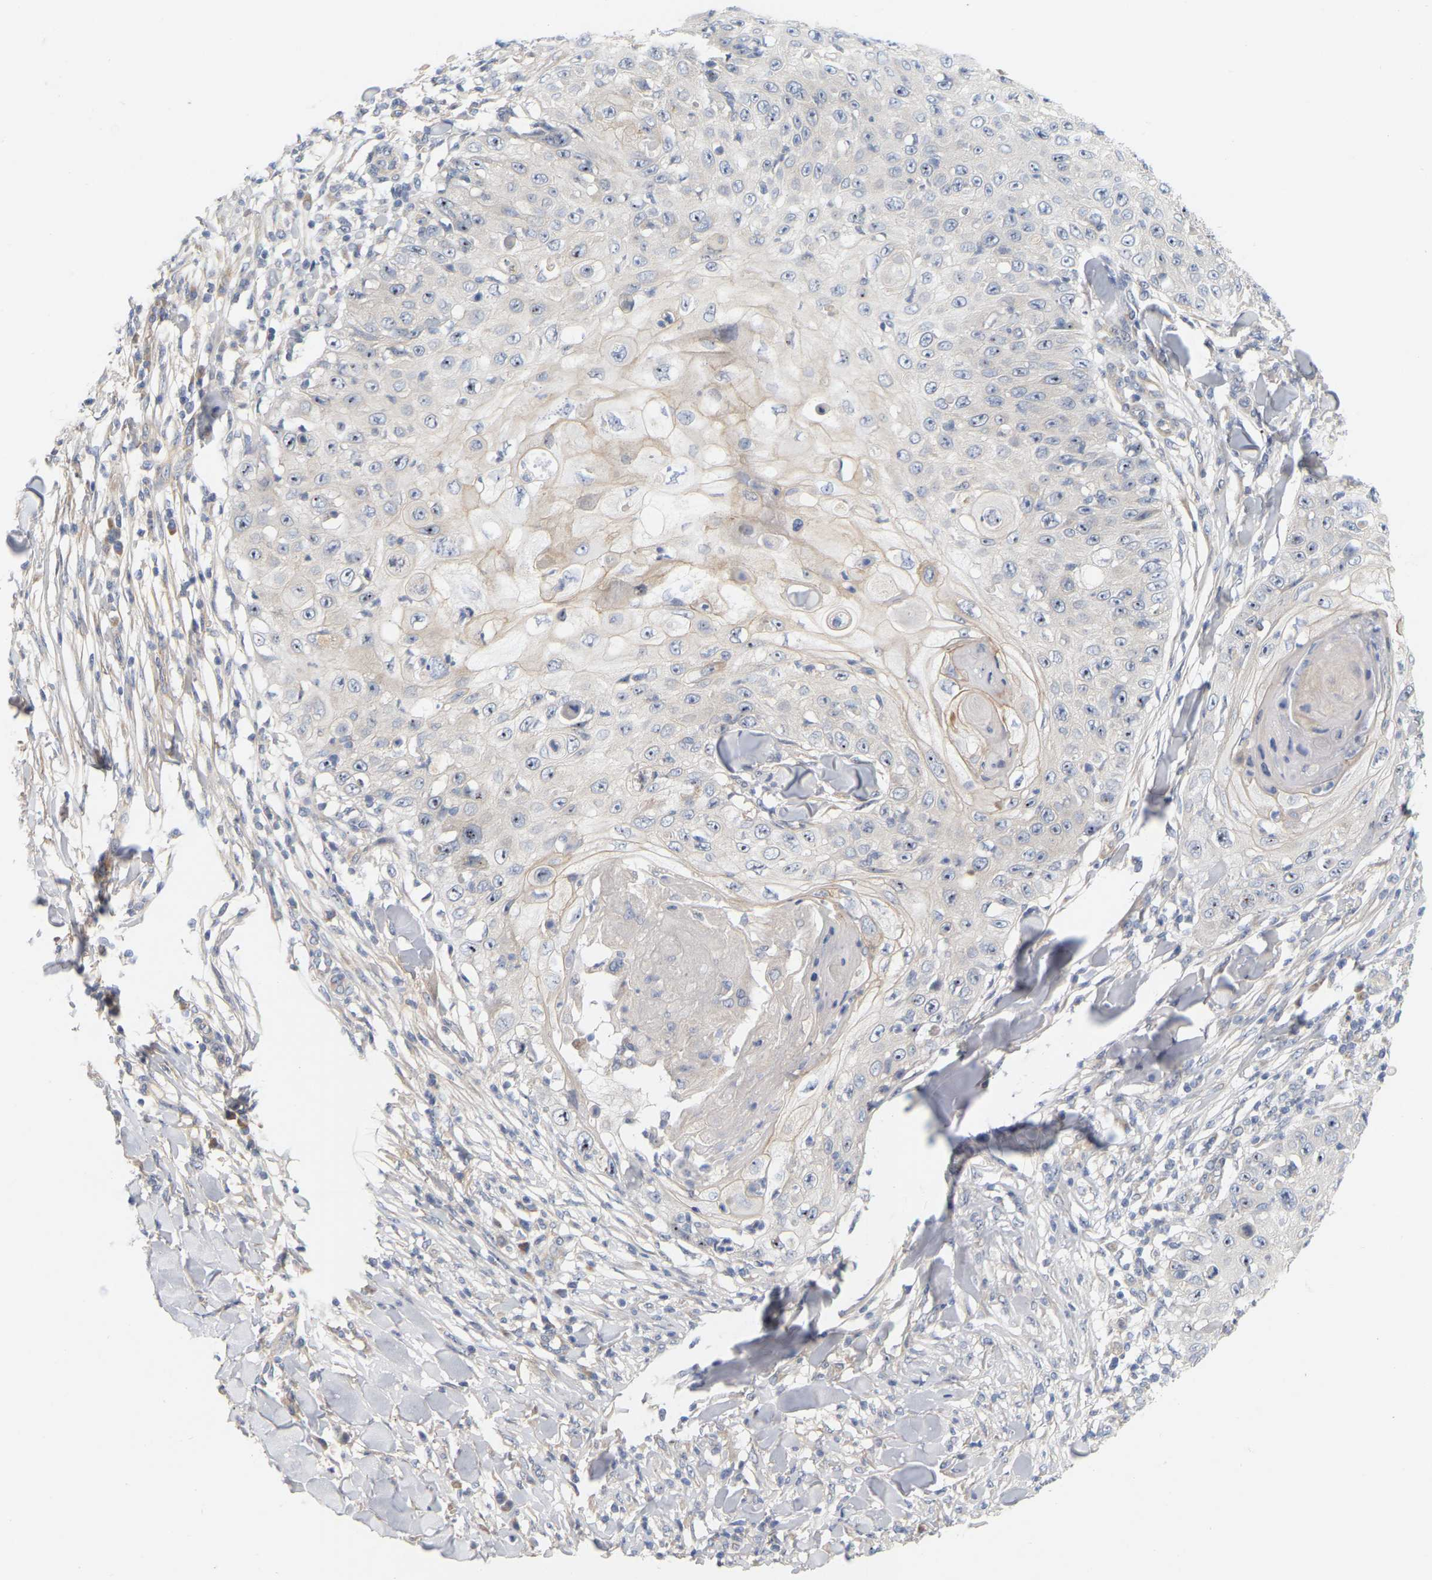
{"staining": {"intensity": "negative", "quantity": "none", "location": "none"}, "tissue": "skin cancer", "cell_type": "Tumor cells", "image_type": "cancer", "snomed": [{"axis": "morphology", "description": "Squamous cell carcinoma, NOS"}, {"axis": "topography", "description": "Skin"}], "caption": "The photomicrograph displays no staining of tumor cells in skin cancer (squamous cell carcinoma).", "gene": "MINDY4", "patient": {"sex": "male", "age": 86}}